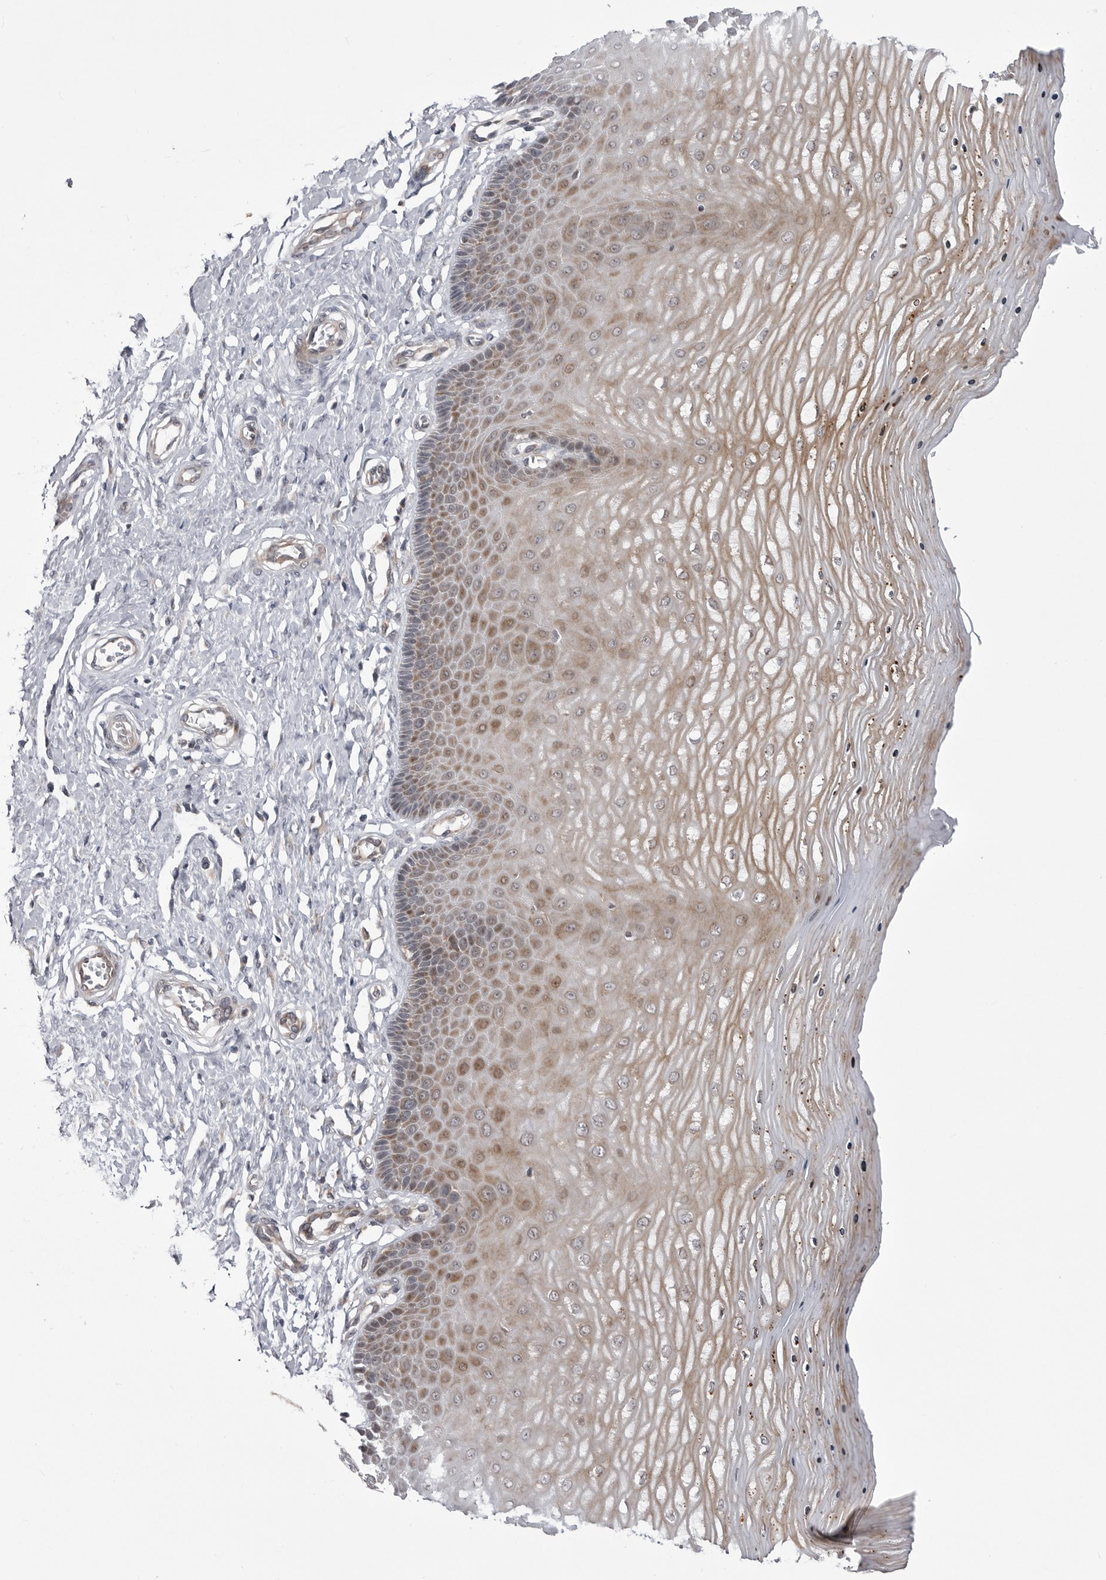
{"staining": {"intensity": "negative", "quantity": "none", "location": "none"}, "tissue": "cervix", "cell_type": "Glandular cells", "image_type": "normal", "snomed": [{"axis": "morphology", "description": "Normal tissue, NOS"}, {"axis": "topography", "description": "Cervix"}], "caption": "The micrograph demonstrates no significant expression in glandular cells of cervix.", "gene": "CCDC18", "patient": {"sex": "female", "age": 55}}